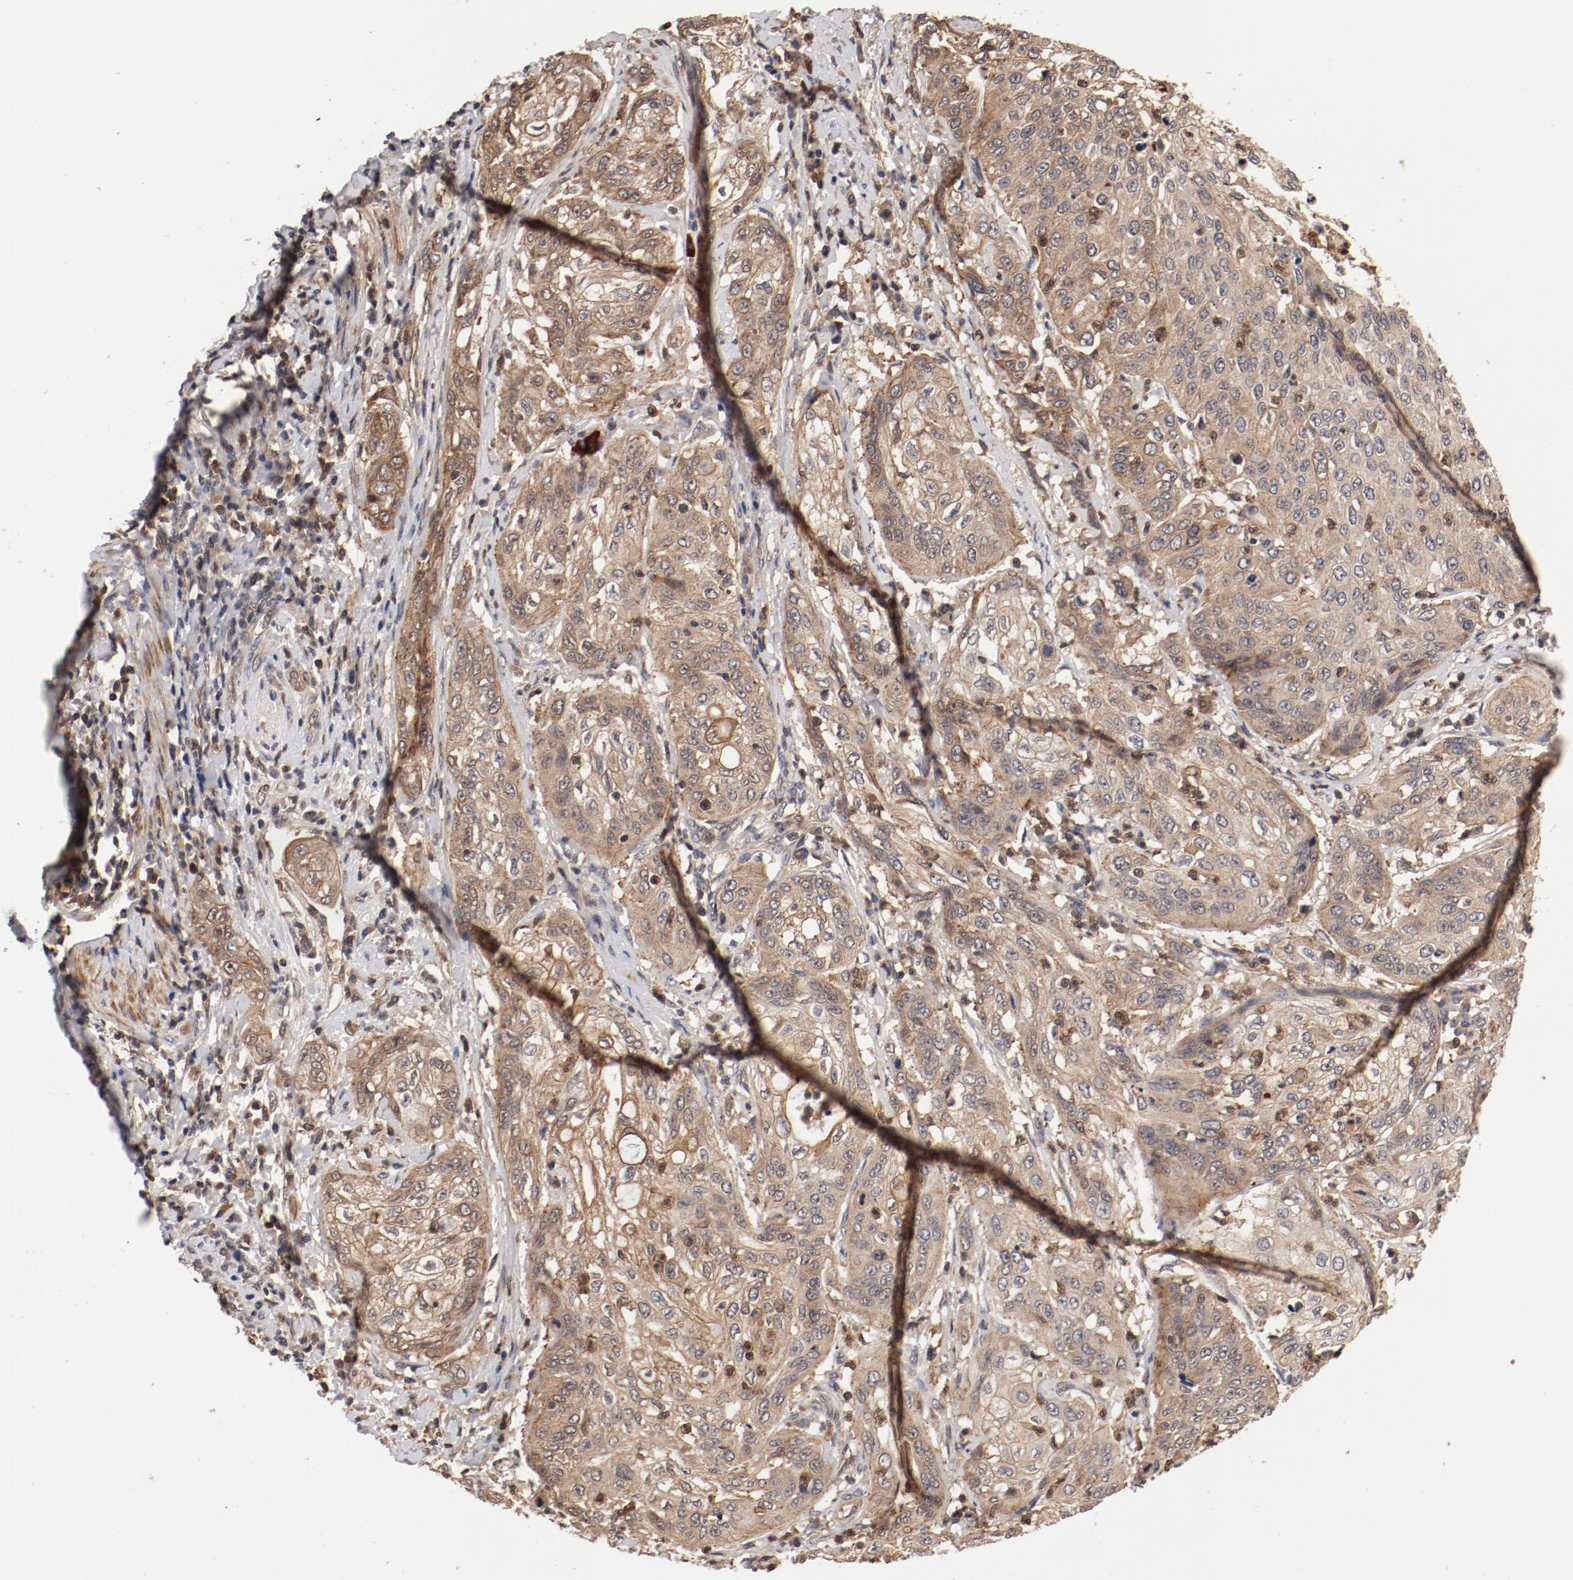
{"staining": {"intensity": "weak", "quantity": ">75%", "location": "cytoplasmic/membranous"}, "tissue": "cervical cancer", "cell_type": "Tumor cells", "image_type": "cancer", "snomed": [{"axis": "morphology", "description": "Squamous cell carcinoma, NOS"}, {"axis": "topography", "description": "Cervix"}], "caption": "Human cervical cancer stained for a protein (brown) exhibits weak cytoplasmic/membranous positive staining in about >75% of tumor cells.", "gene": "GUF1", "patient": {"sex": "female", "age": 41}}